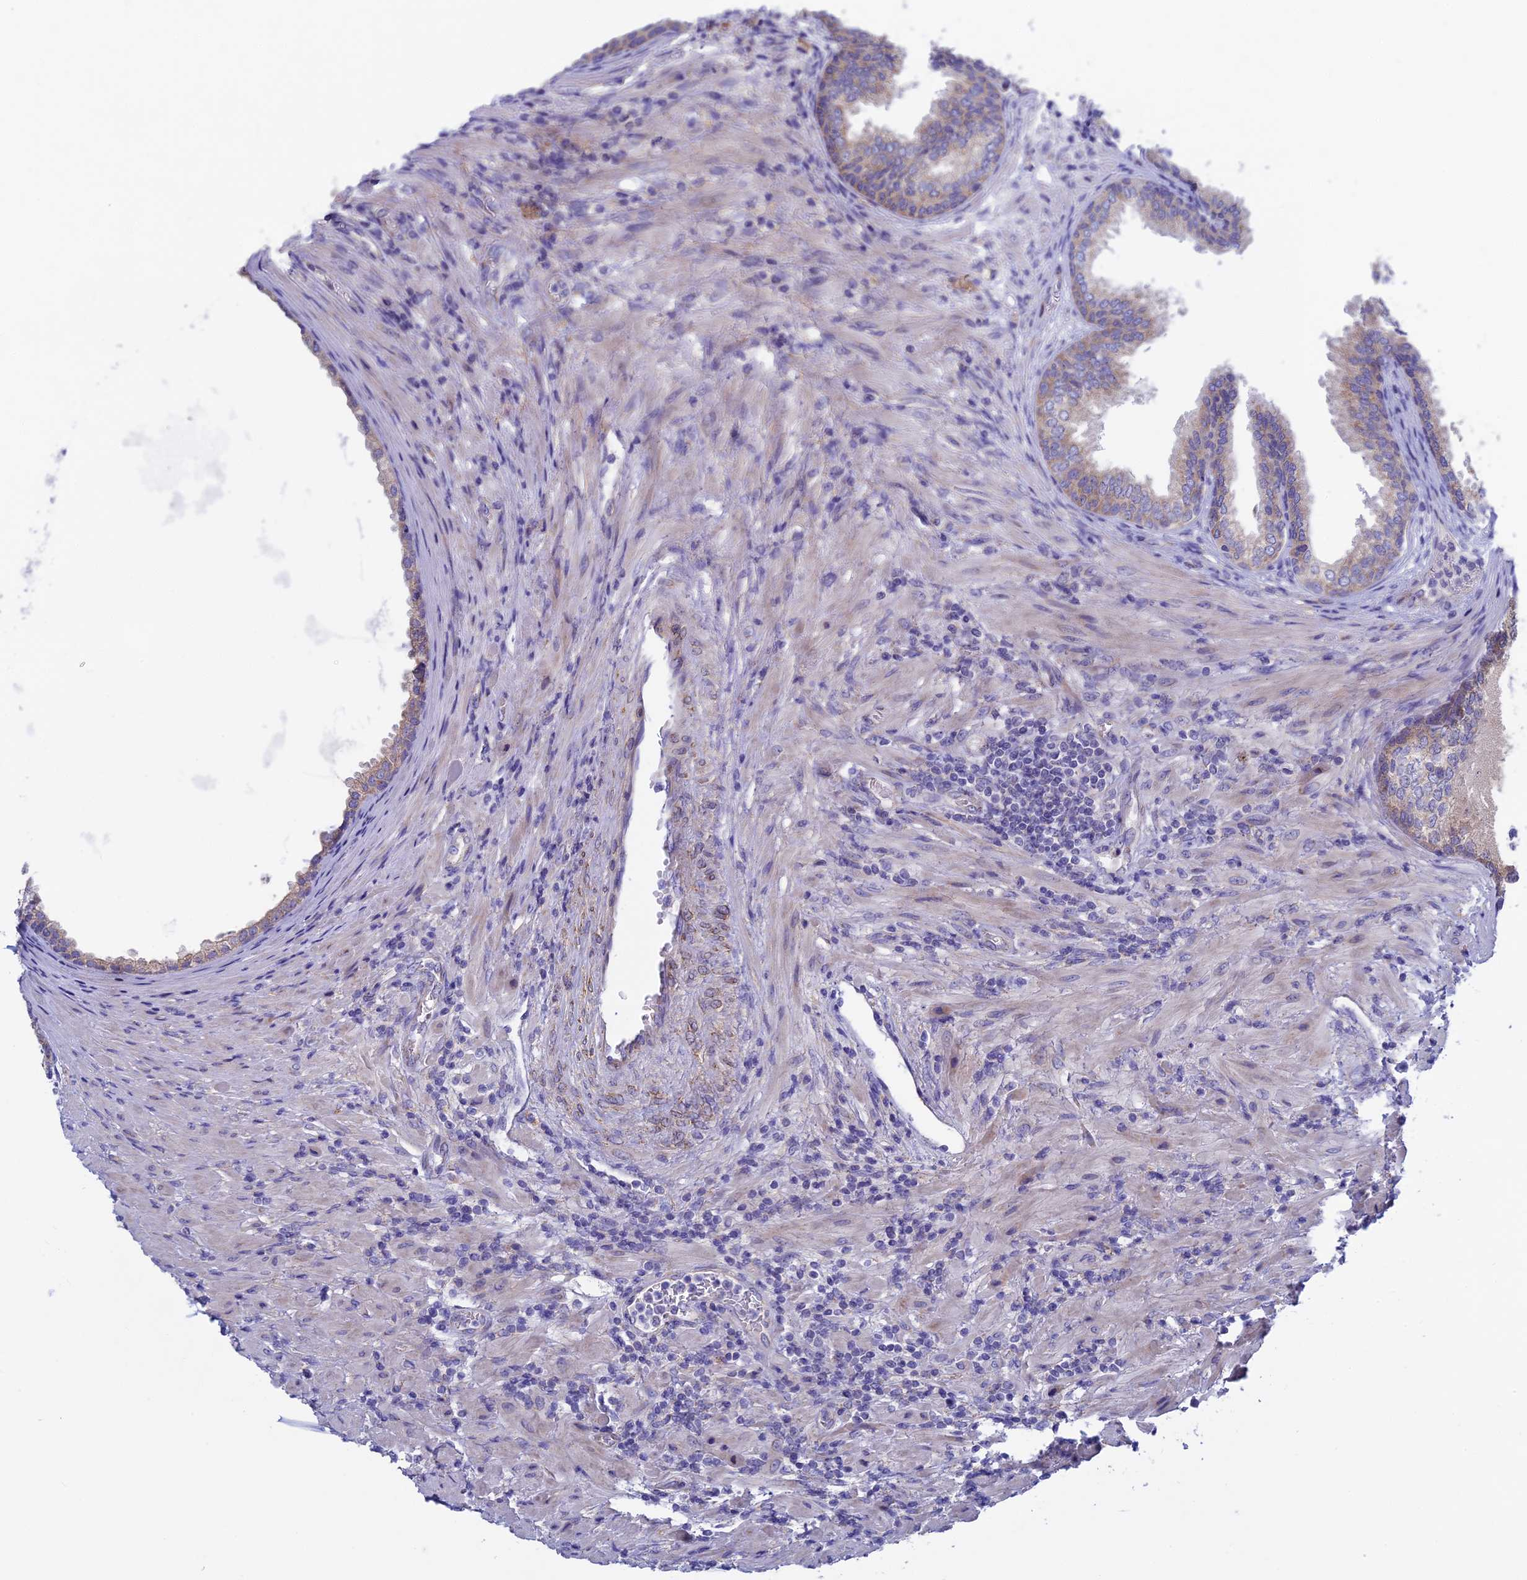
{"staining": {"intensity": "weak", "quantity": "25%-75%", "location": "cytoplasmic/membranous"}, "tissue": "prostate", "cell_type": "Glandular cells", "image_type": "normal", "snomed": [{"axis": "morphology", "description": "Normal tissue, NOS"}, {"axis": "topography", "description": "Prostate"}], "caption": "Immunohistochemistry (IHC) (DAB) staining of unremarkable prostate demonstrates weak cytoplasmic/membranous protein positivity in about 25%-75% of glandular cells.", "gene": "ETFDH", "patient": {"sex": "male", "age": 76}}